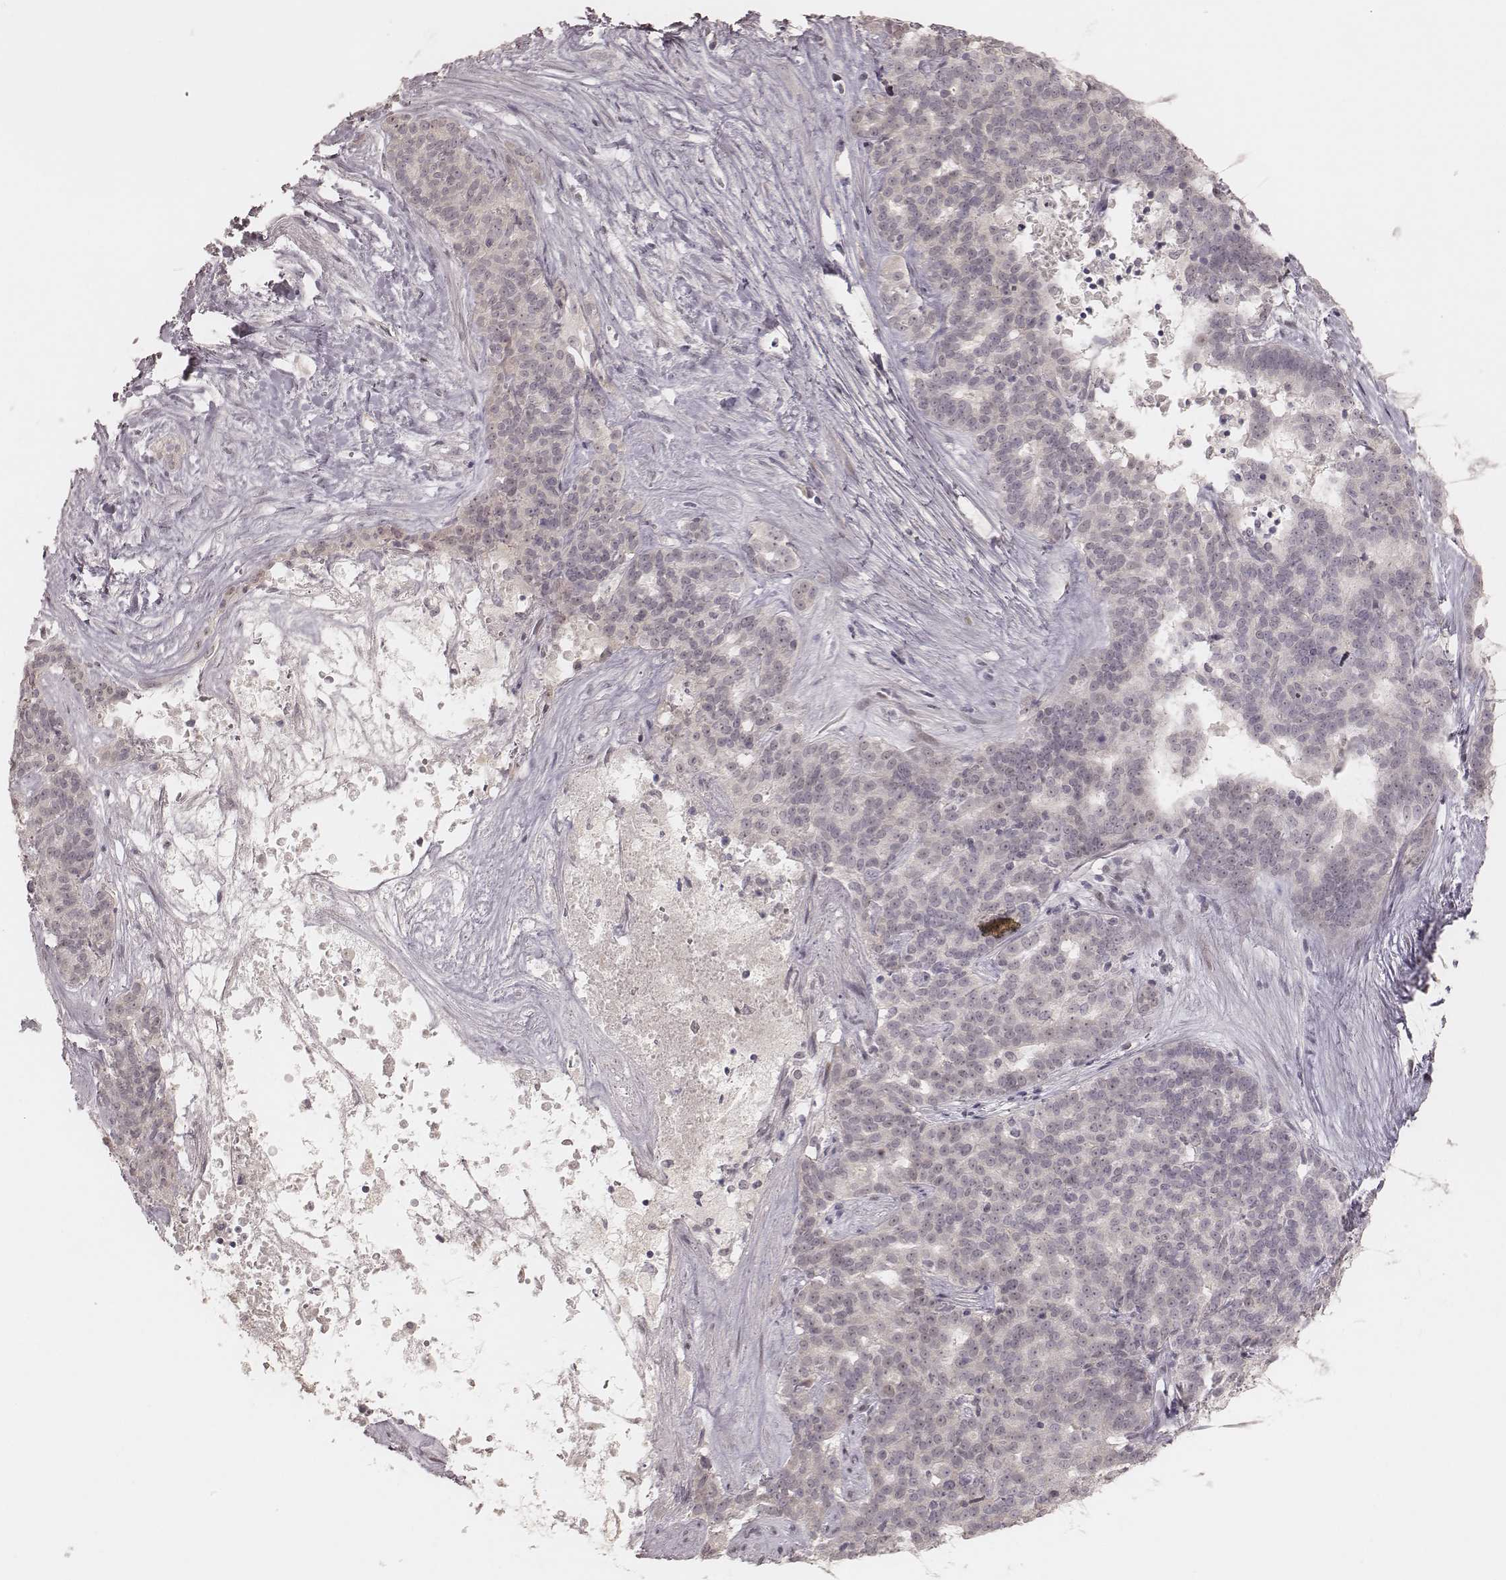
{"staining": {"intensity": "negative", "quantity": "none", "location": "none"}, "tissue": "liver cancer", "cell_type": "Tumor cells", "image_type": "cancer", "snomed": [{"axis": "morphology", "description": "Cholangiocarcinoma"}, {"axis": "topography", "description": "Liver"}], "caption": "DAB (3,3'-diaminobenzidine) immunohistochemical staining of human liver cholangiocarcinoma reveals no significant staining in tumor cells. Brightfield microscopy of IHC stained with DAB (brown) and hematoxylin (blue), captured at high magnification.", "gene": "FAM13B", "patient": {"sex": "female", "age": 47}}